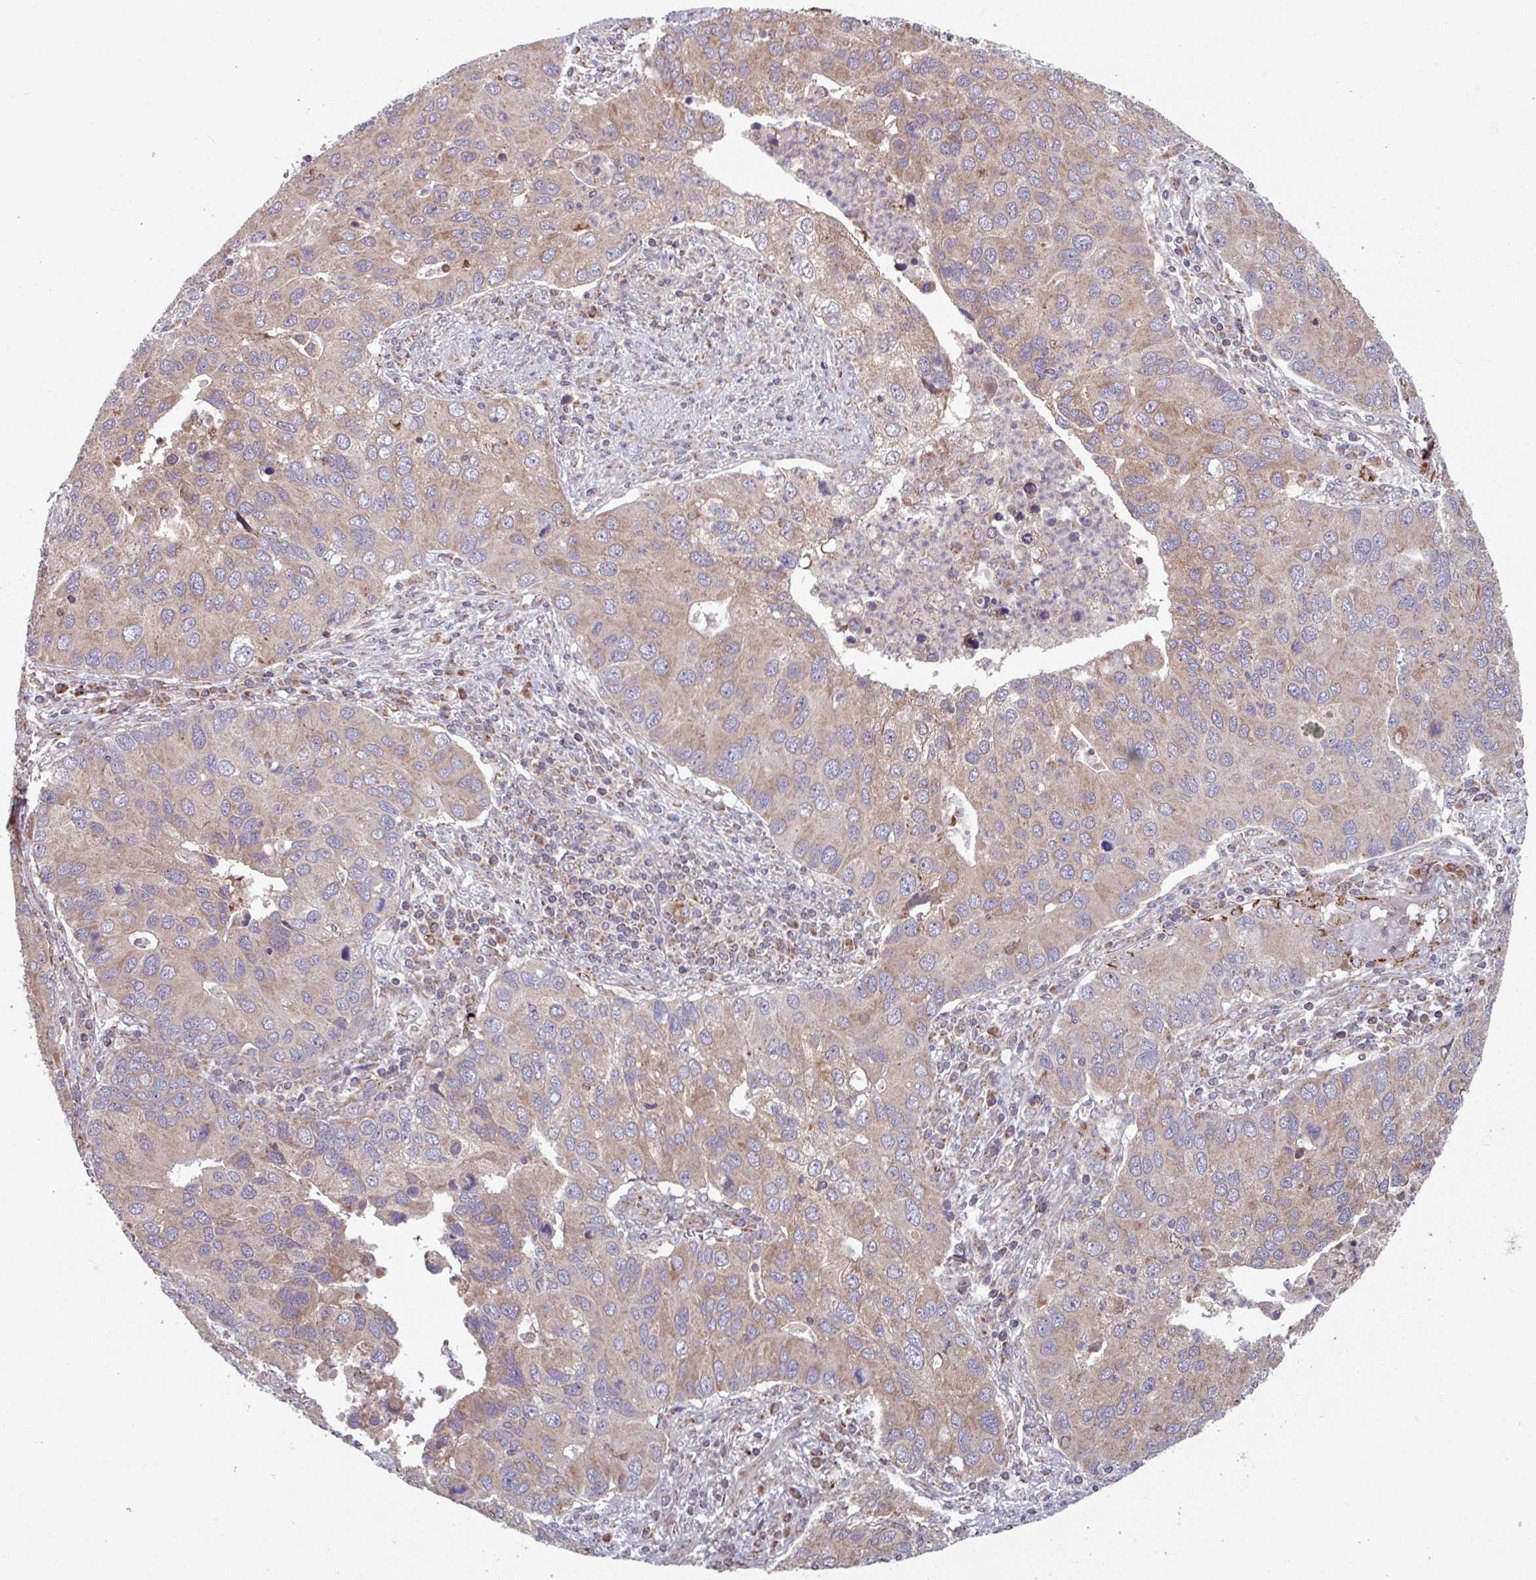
{"staining": {"intensity": "weak", "quantity": ">75%", "location": "cytoplasmic/membranous"}, "tissue": "lung cancer", "cell_type": "Tumor cells", "image_type": "cancer", "snomed": [{"axis": "morphology", "description": "Aneuploidy"}, {"axis": "morphology", "description": "Adenocarcinoma, NOS"}, {"axis": "topography", "description": "Lymph node"}, {"axis": "topography", "description": "Lung"}], "caption": "High-magnification brightfield microscopy of lung cancer stained with DAB (3,3'-diaminobenzidine) (brown) and counterstained with hematoxylin (blue). tumor cells exhibit weak cytoplasmic/membranous positivity is appreciated in approximately>75% of cells.", "gene": "COX7C", "patient": {"sex": "female", "age": 74}}